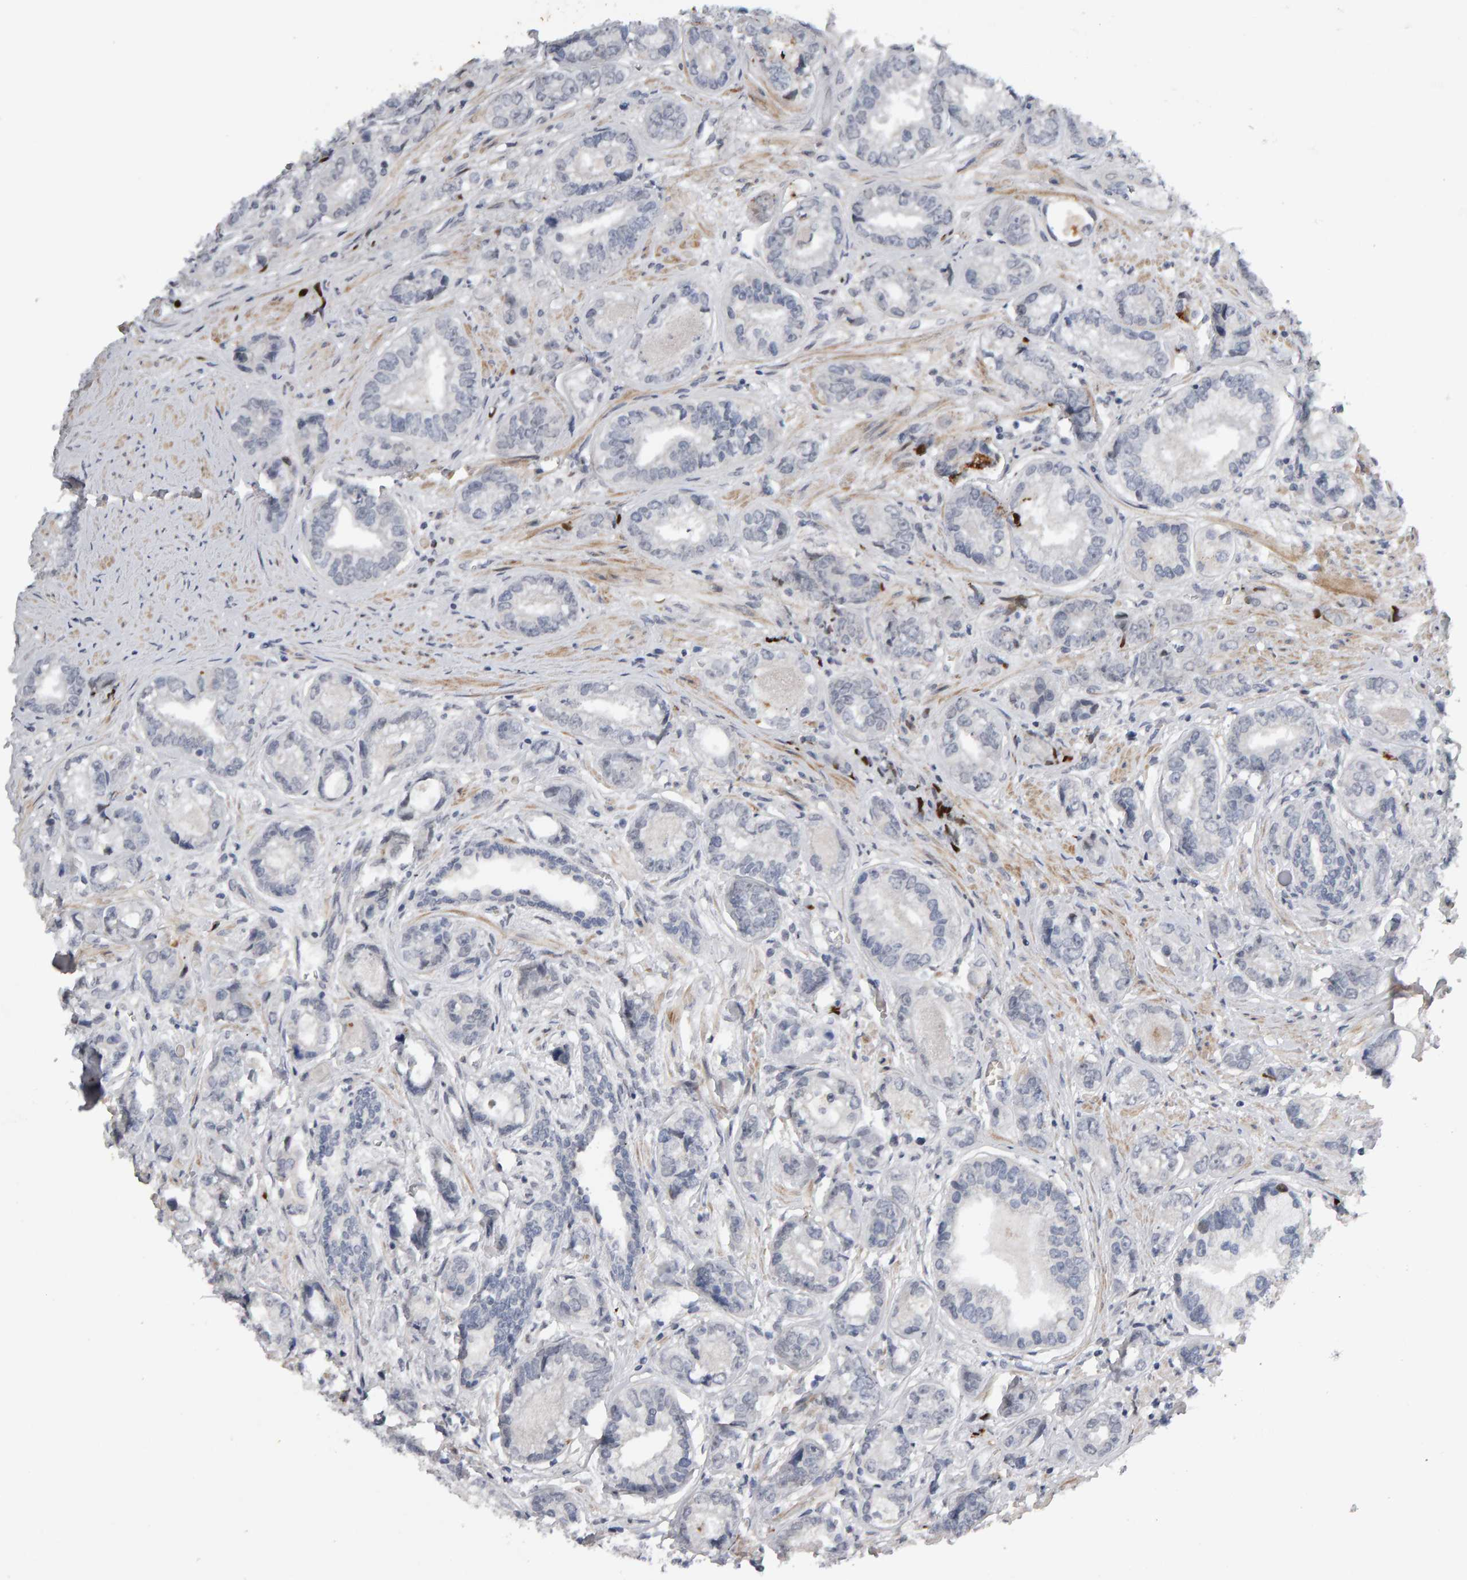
{"staining": {"intensity": "negative", "quantity": "none", "location": "none"}, "tissue": "prostate cancer", "cell_type": "Tumor cells", "image_type": "cancer", "snomed": [{"axis": "morphology", "description": "Adenocarcinoma, High grade"}, {"axis": "topography", "description": "Prostate"}], "caption": "Adenocarcinoma (high-grade) (prostate) was stained to show a protein in brown. There is no significant positivity in tumor cells.", "gene": "IPO8", "patient": {"sex": "male", "age": 61}}